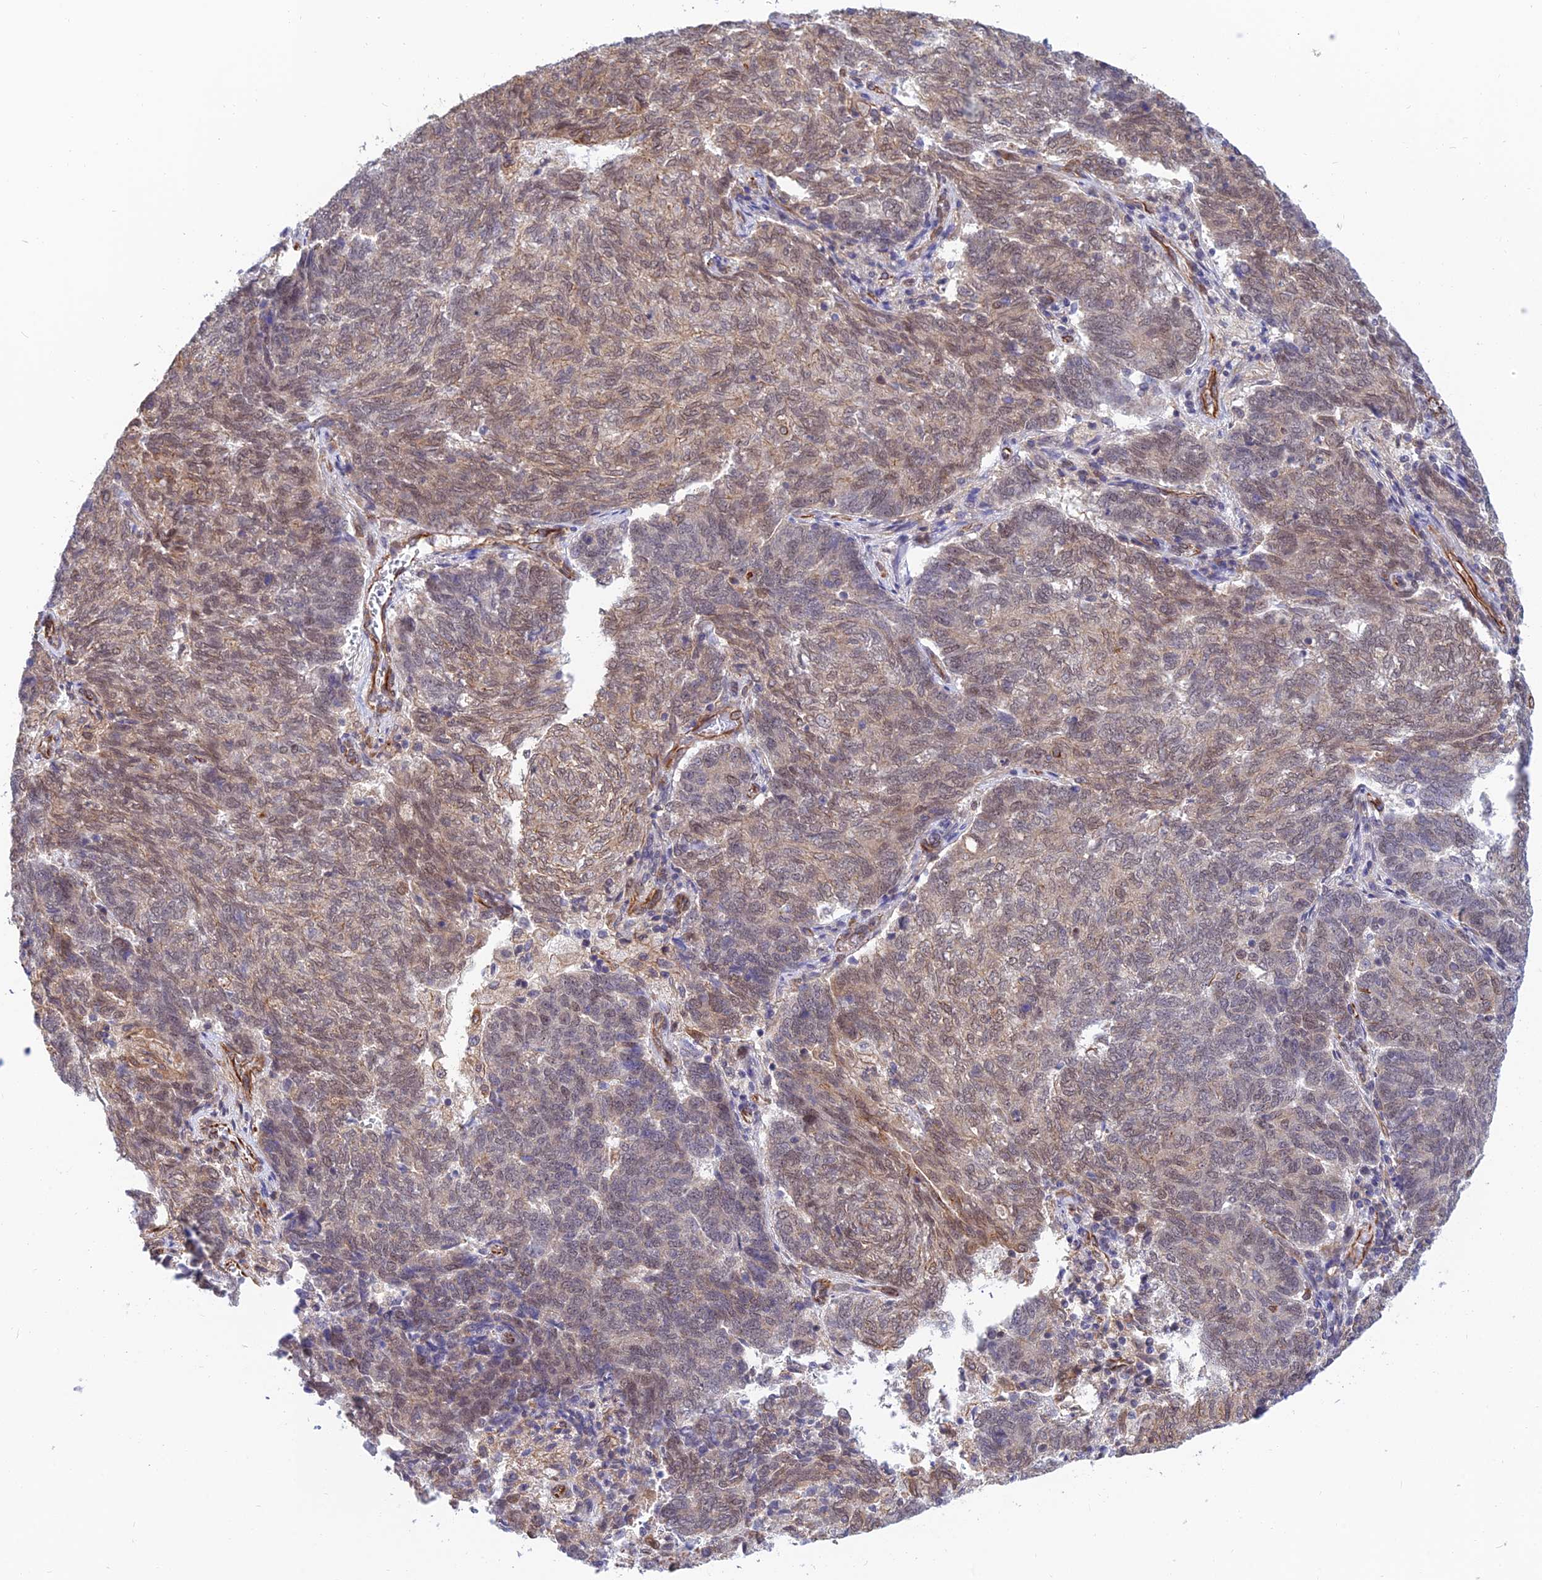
{"staining": {"intensity": "weak", "quantity": "25%-75%", "location": "cytoplasmic/membranous,nuclear"}, "tissue": "endometrial cancer", "cell_type": "Tumor cells", "image_type": "cancer", "snomed": [{"axis": "morphology", "description": "Adenocarcinoma, NOS"}, {"axis": "topography", "description": "Endometrium"}], "caption": "Human endometrial cancer stained for a protein (brown) exhibits weak cytoplasmic/membranous and nuclear positive expression in approximately 25%-75% of tumor cells.", "gene": "PAGR1", "patient": {"sex": "female", "age": 80}}